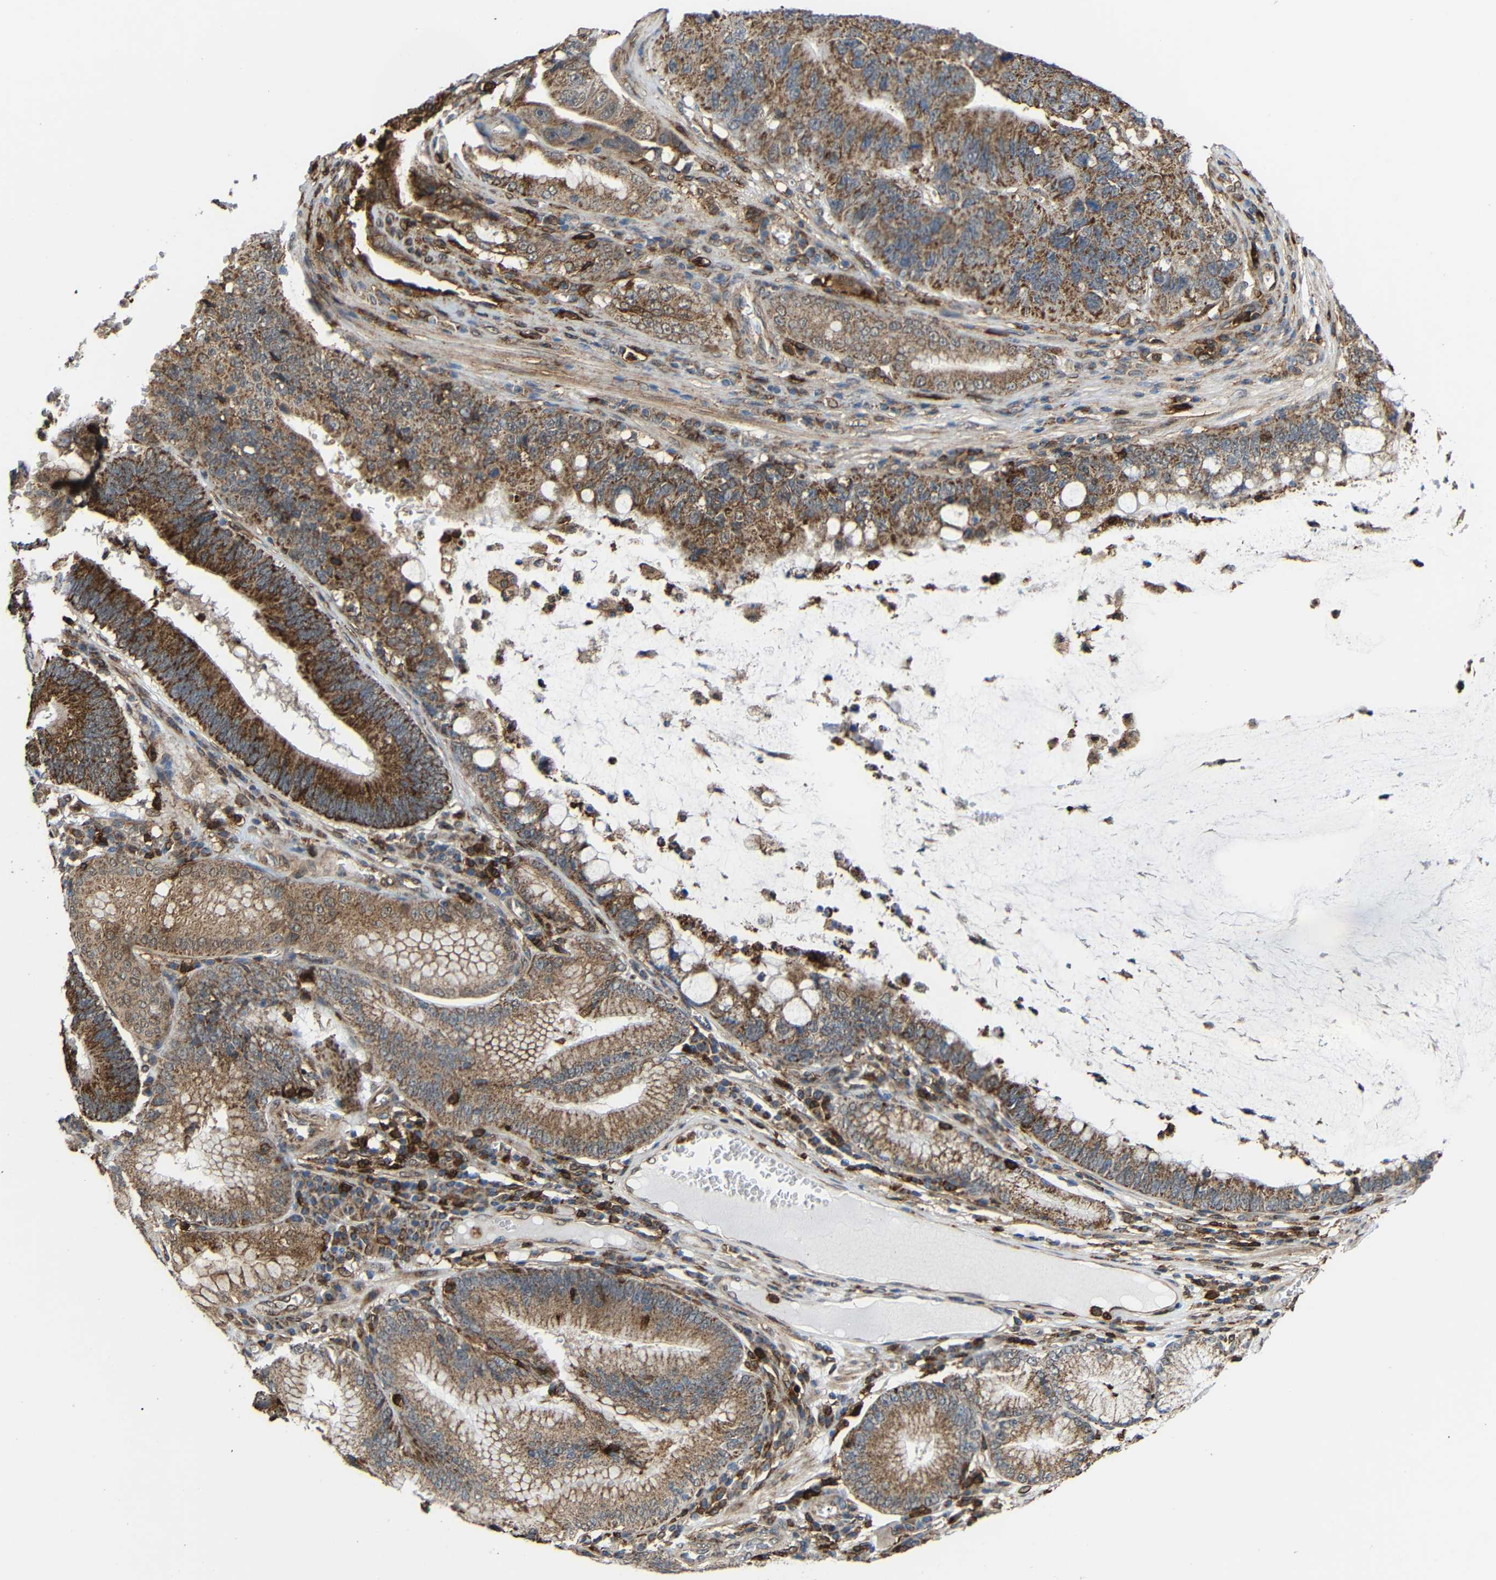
{"staining": {"intensity": "moderate", "quantity": ">75%", "location": "cytoplasmic/membranous"}, "tissue": "stomach cancer", "cell_type": "Tumor cells", "image_type": "cancer", "snomed": [{"axis": "morphology", "description": "Adenocarcinoma, NOS"}, {"axis": "topography", "description": "Stomach"}], "caption": "About >75% of tumor cells in stomach cancer (adenocarcinoma) show moderate cytoplasmic/membranous protein staining as visualized by brown immunohistochemical staining.", "gene": "C1GALT1", "patient": {"sex": "male", "age": 59}}